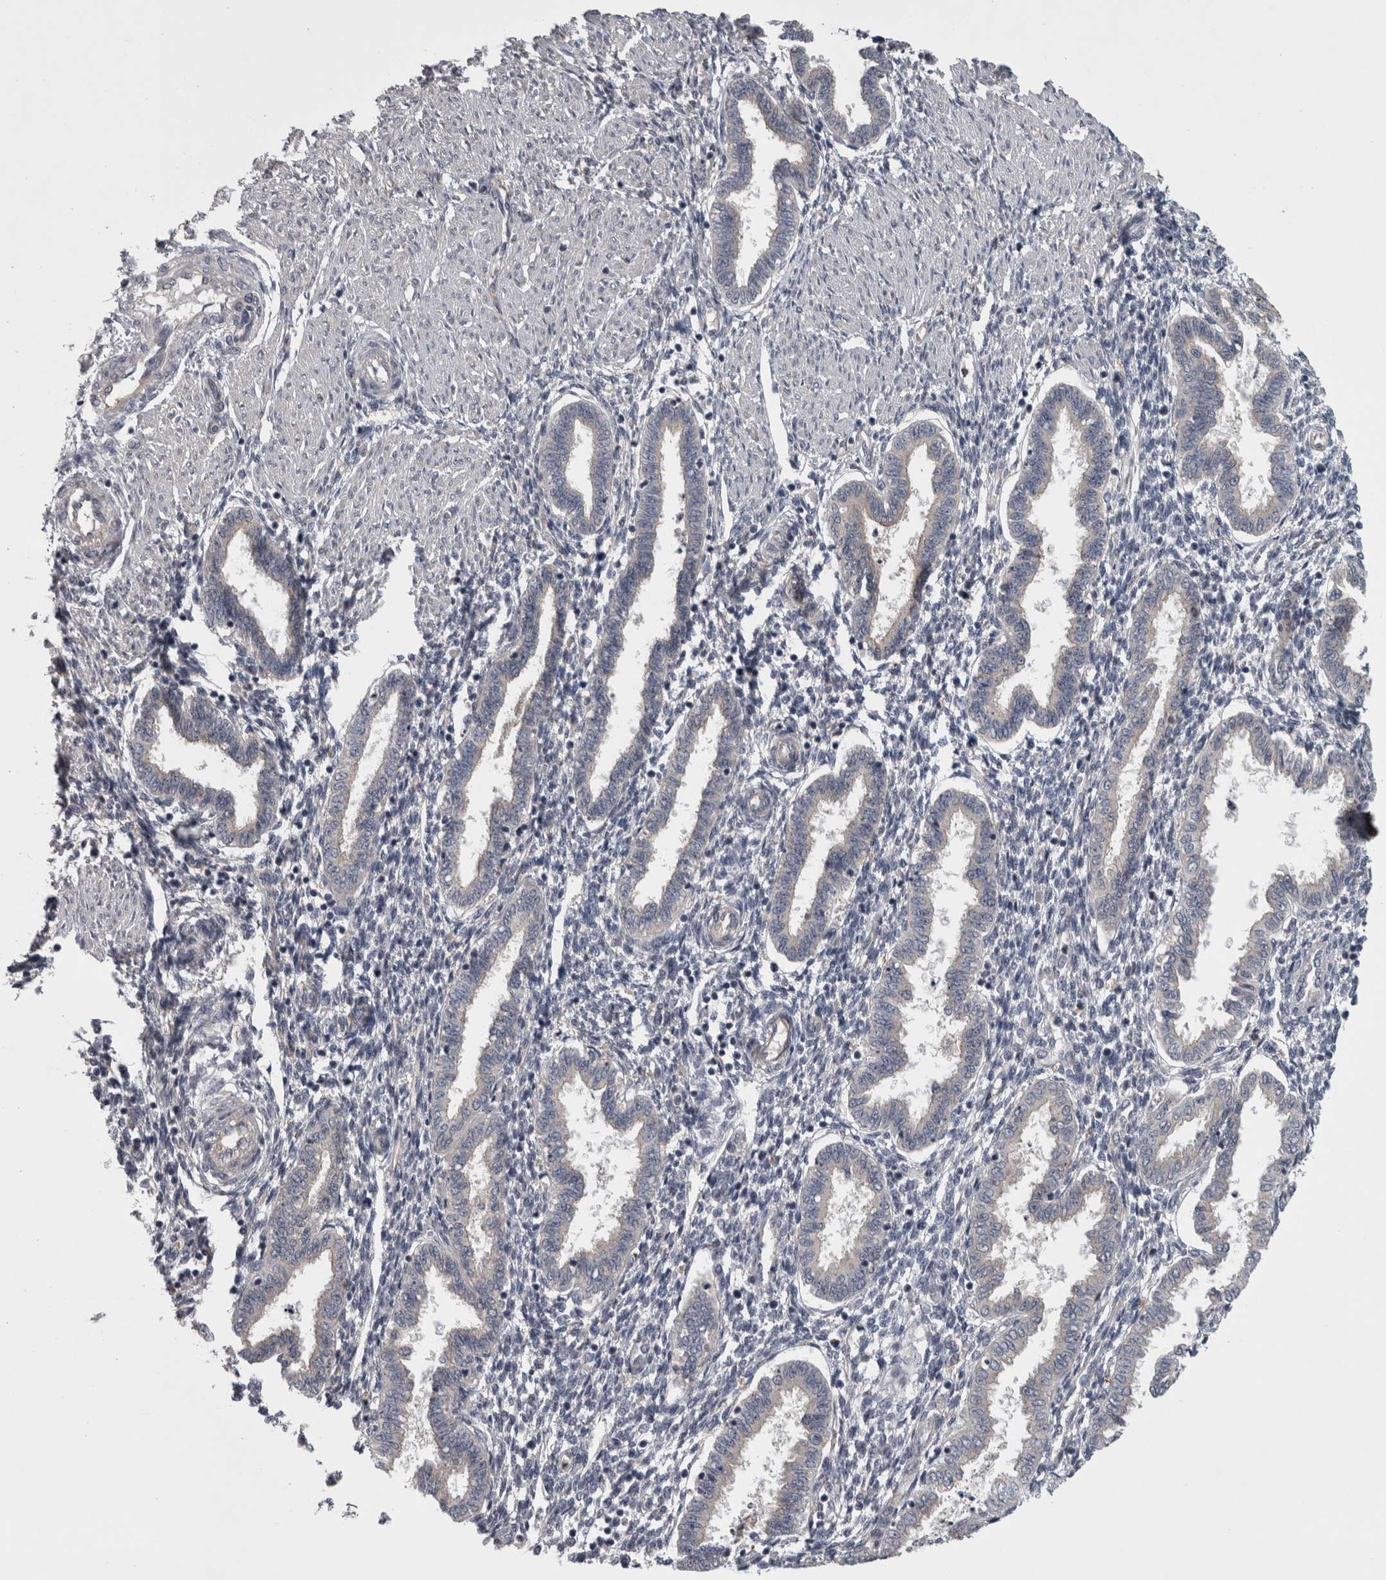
{"staining": {"intensity": "negative", "quantity": "none", "location": "none"}, "tissue": "endometrium", "cell_type": "Cells in endometrial stroma", "image_type": "normal", "snomed": [{"axis": "morphology", "description": "Normal tissue, NOS"}, {"axis": "topography", "description": "Endometrium"}], "caption": "Human endometrium stained for a protein using immunohistochemistry (IHC) shows no expression in cells in endometrial stroma.", "gene": "PRKCI", "patient": {"sex": "female", "age": 33}}